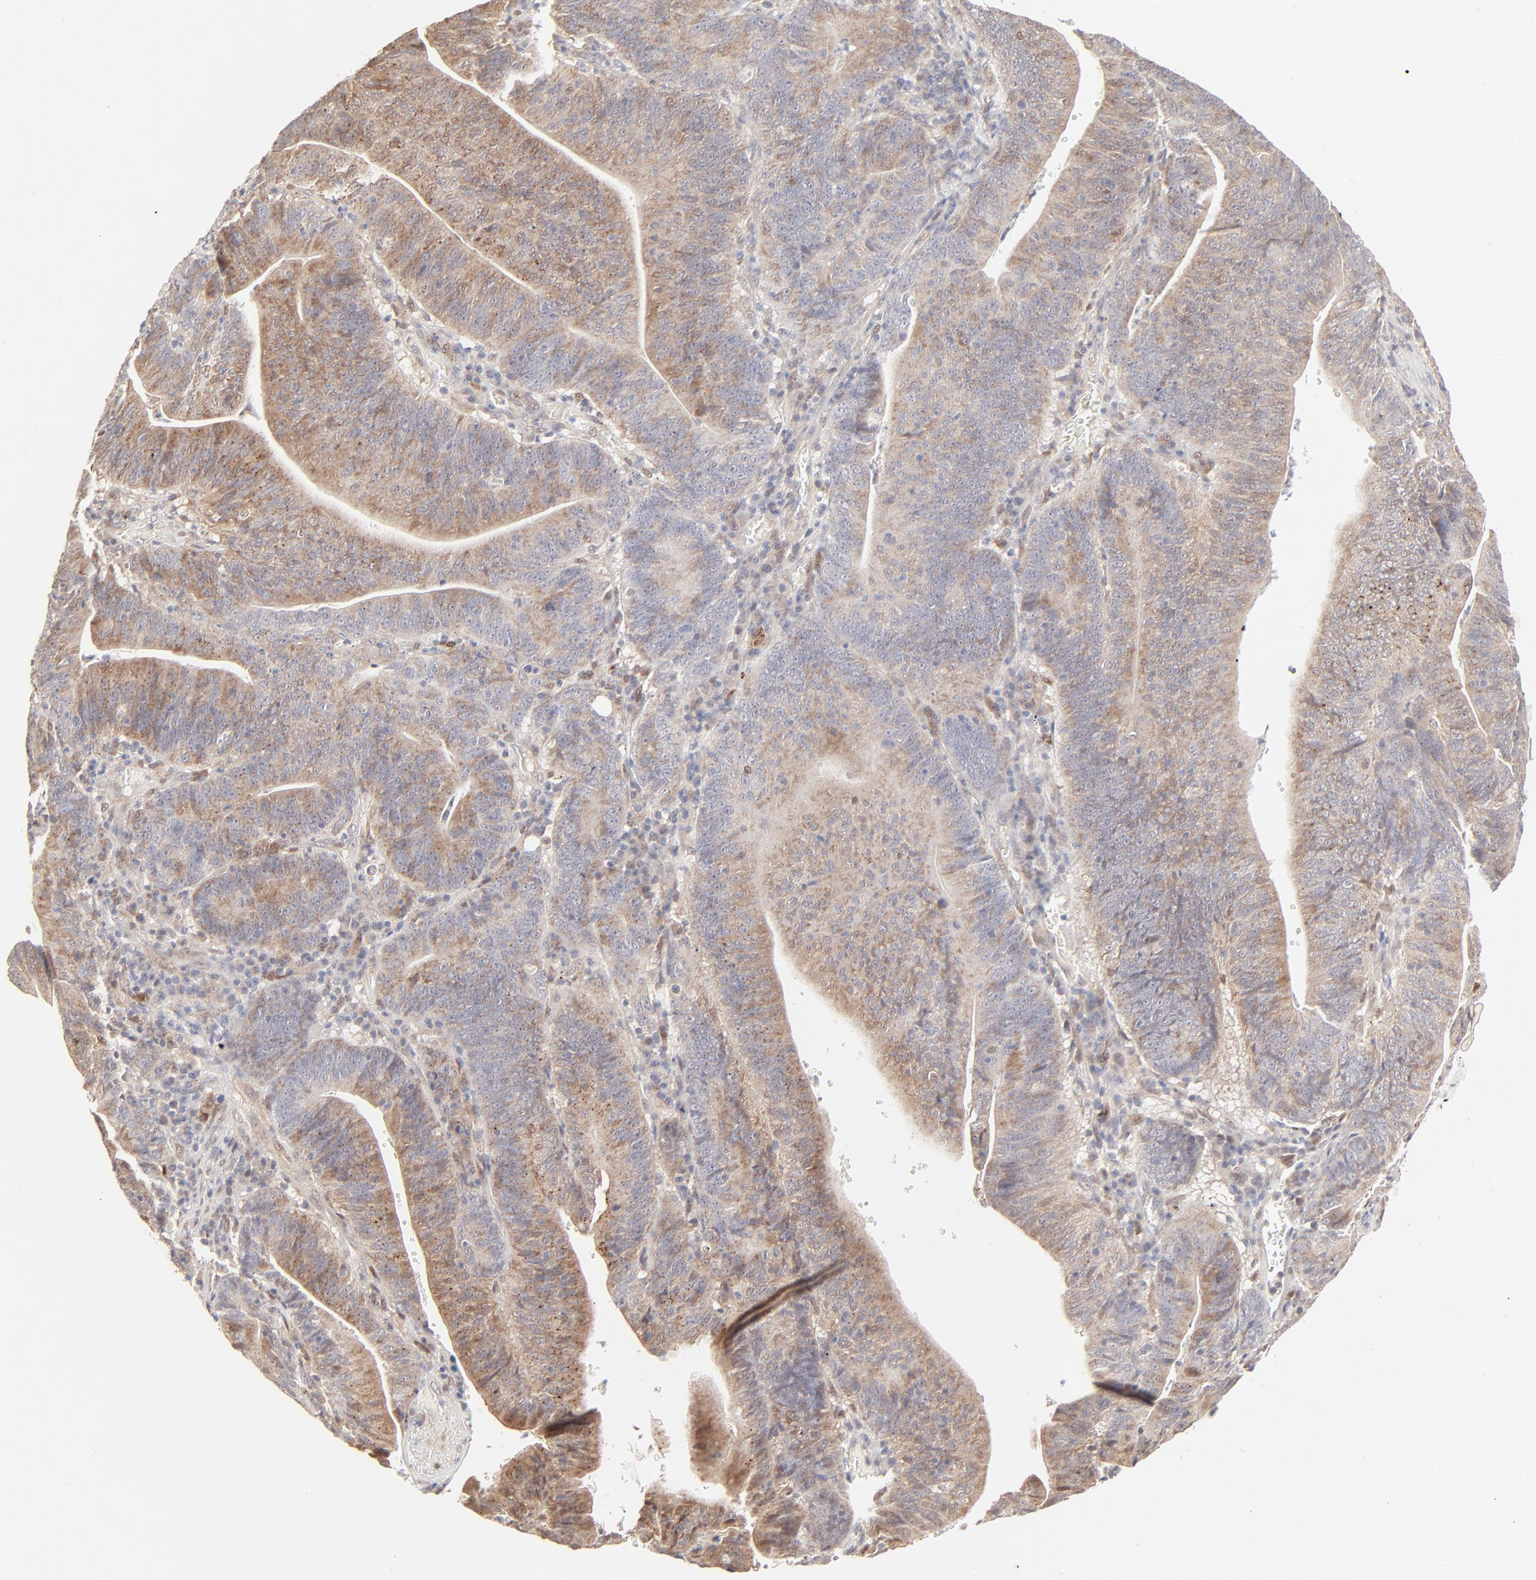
{"staining": {"intensity": "weak", "quantity": "25%-75%", "location": "cytoplasmic/membranous"}, "tissue": "stomach cancer", "cell_type": "Tumor cells", "image_type": "cancer", "snomed": [{"axis": "morphology", "description": "Adenocarcinoma, NOS"}, {"axis": "topography", "description": "Stomach, lower"}], "caption": "Approximately 25%-75% of tumor cells in stomach adenocarcinoma demonstrate weak cytoplasmic/membranous protein expression as visualized by brown immunohistochemical staining.", "gene": "LGALS2", "patient": {"sex": "female", "age": 86}}